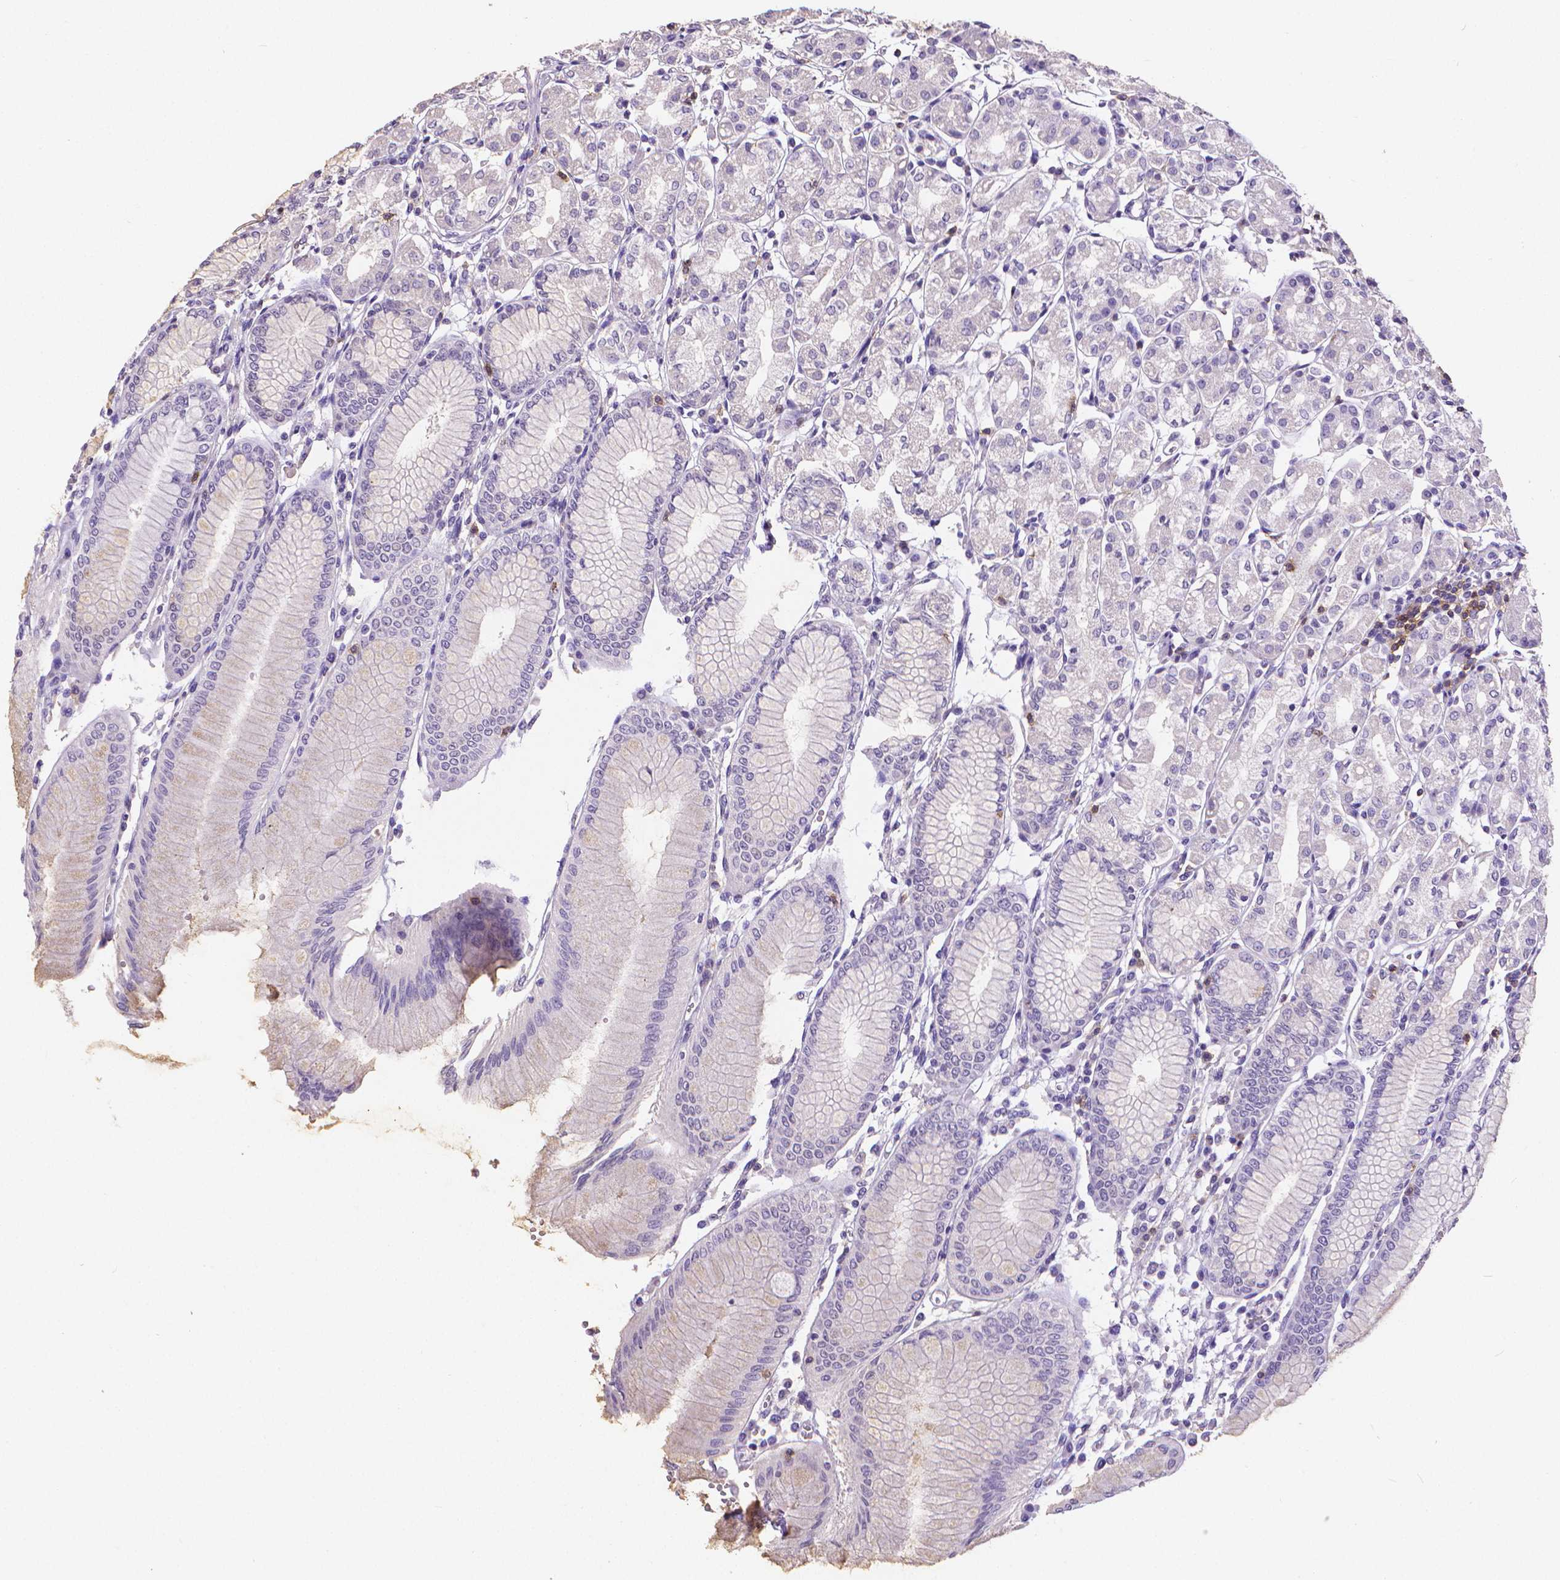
{"staining": {"intensity": "negative", "quantity": "none", "location": "none"}, "tissue": "stomach", "cell_type": "Glandular cells", "image_type": "normal", "snomed": [{"axis": "morphology", "description": "Normal tissue, NOS"}, {"axis": "topography", "description": "Skeletal muscle"}, {"axis": "topography", "description": "Stomach"}], "caption": "A high-resolution histopathology image shows IHC staining of normal stomach, which displays no significant positivity in glandular cells.", "gene": "CD4", "patient": {"sex": "female", "age": 57}}